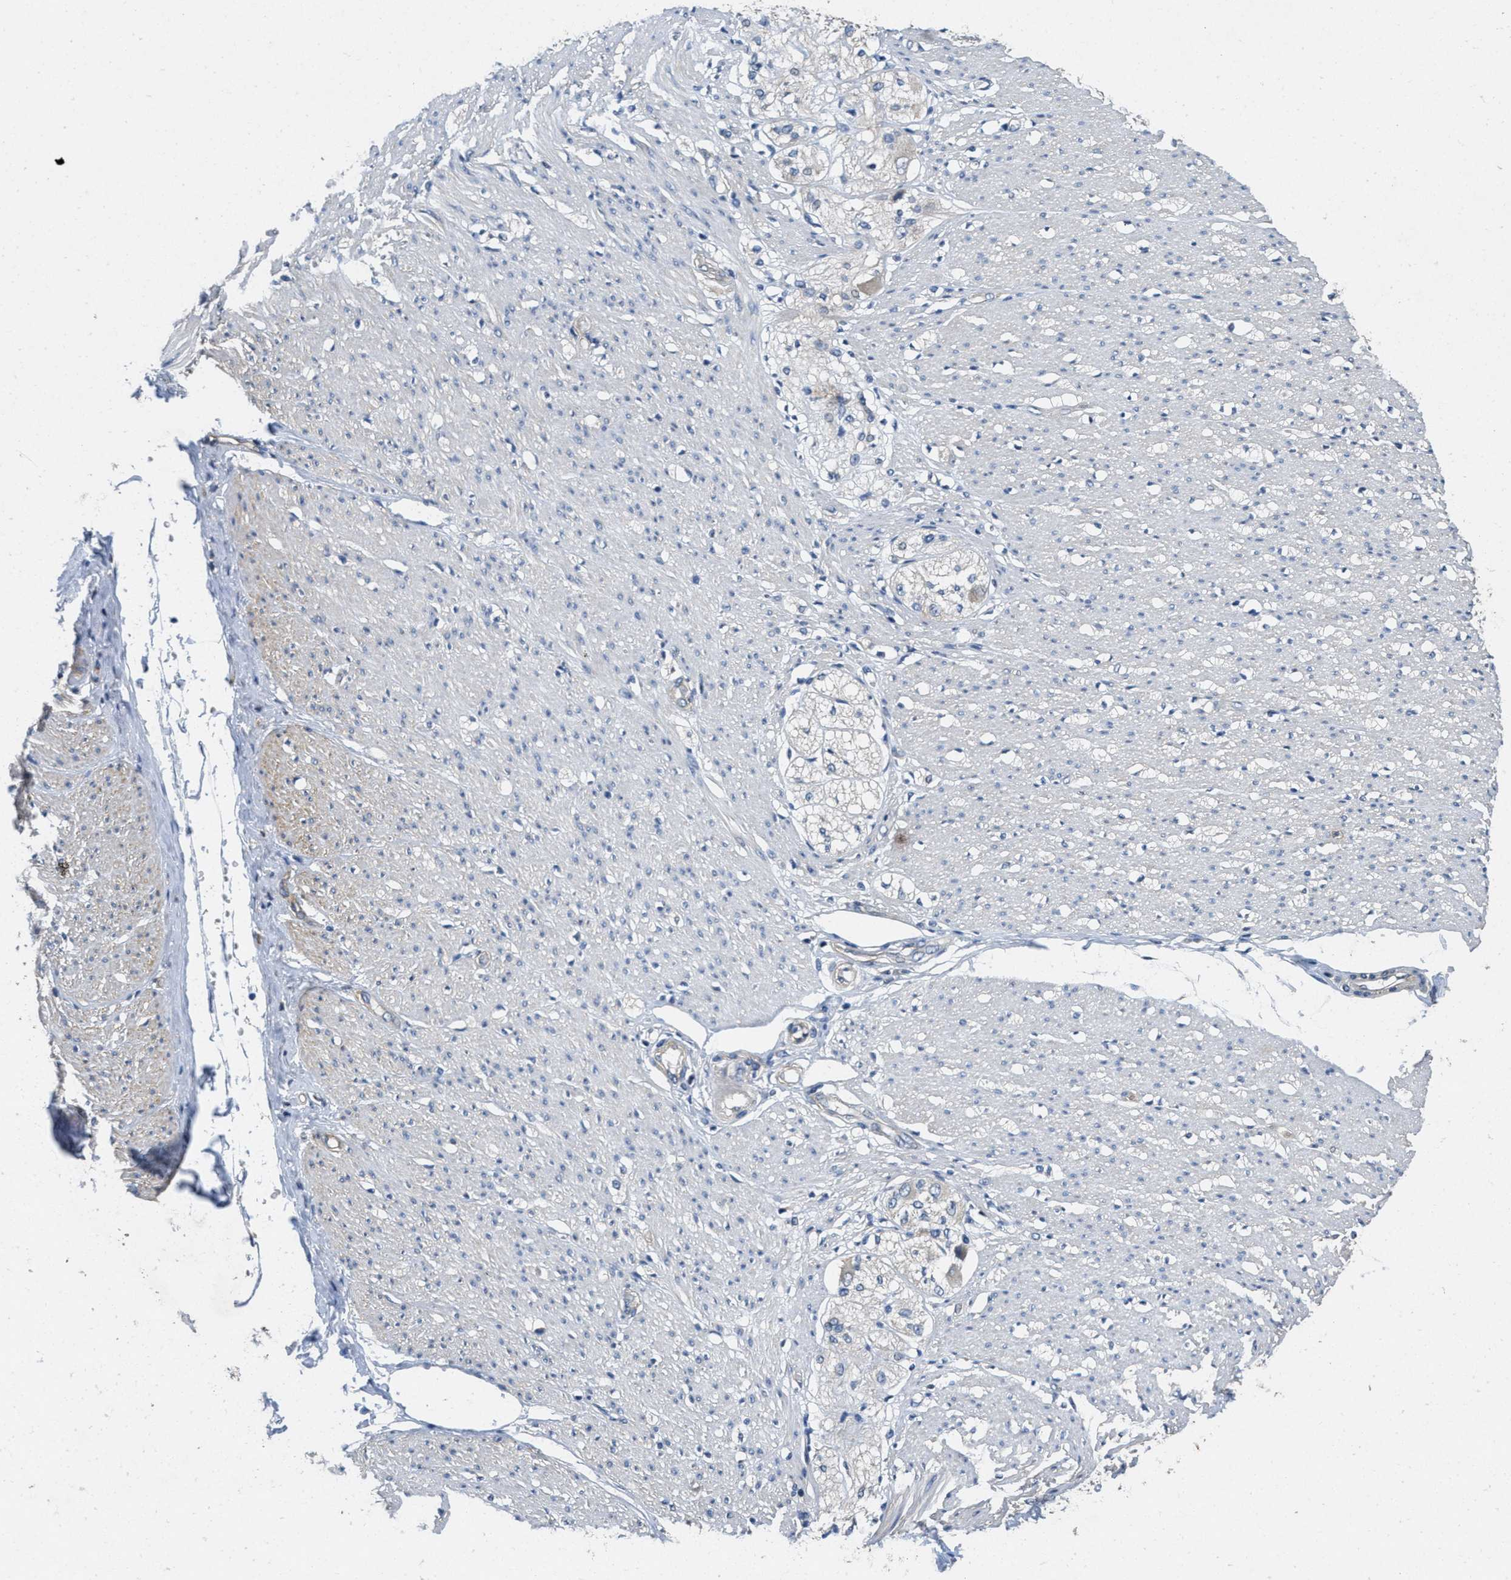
{"staining": {"intensity": "negative", "quantity": "none", "location": "none"}, "tissue": "adipose tissue", "cell_type": "Adipocytes", "image_type": "normal", "snomed": [{"axis": "morphology", "description": "Normal tissue, NOS"}, {"axis": "morphology", "description": "Adenocarcinoma, NOS"}, {"axis": "topography", "description": "Colon"}, {"axis": "topography", "description": "Peripheral nerve tissue"}], "caption": "This is an IHC photomicrograph of unremarkable human adipose tissue. There is no expression in adipocytes.", "gene": "TOMM70", "patient": {"sex": "male", "age": 14}}